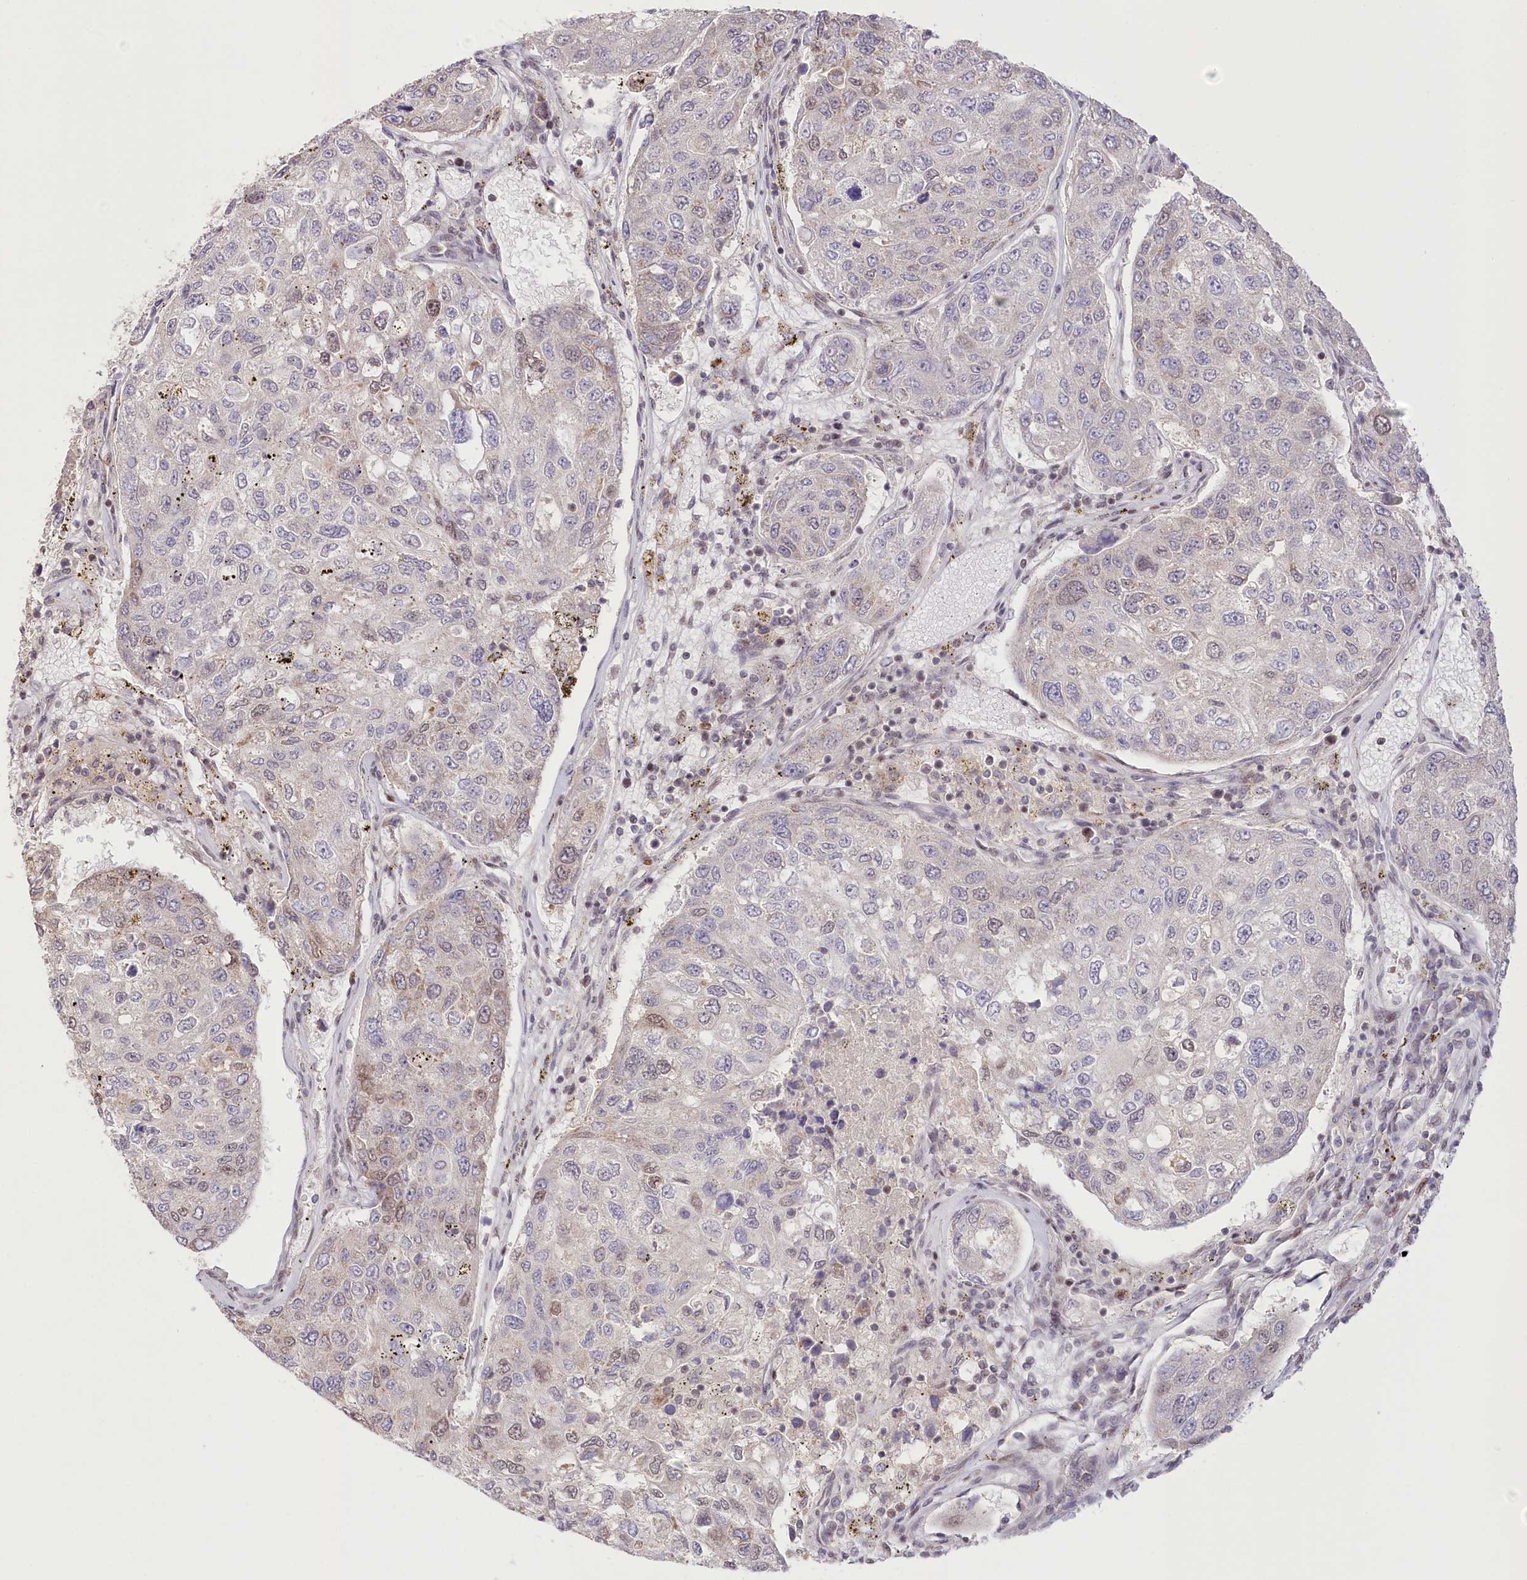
{"staining": {"intensity": "negative", "quantity": "none", "location": "none"}, "tissue": "urothelial cancer", "cell_type": "Tumor cells", "image_type": "cancer", "snomed": [{"axis": "morphology", "description": "Urothelial carcinoma, High grade"}, {"axis": "topography", "description": "Lymph node"}, {"axis": "topography", "description": "Urinary bladder"}], "caption": "Tumor cells show no significant protein staining in urothelial carcinoma (high-grade).", "gene": "PYURF", "patient": {"sex": "male", "age": 51}}